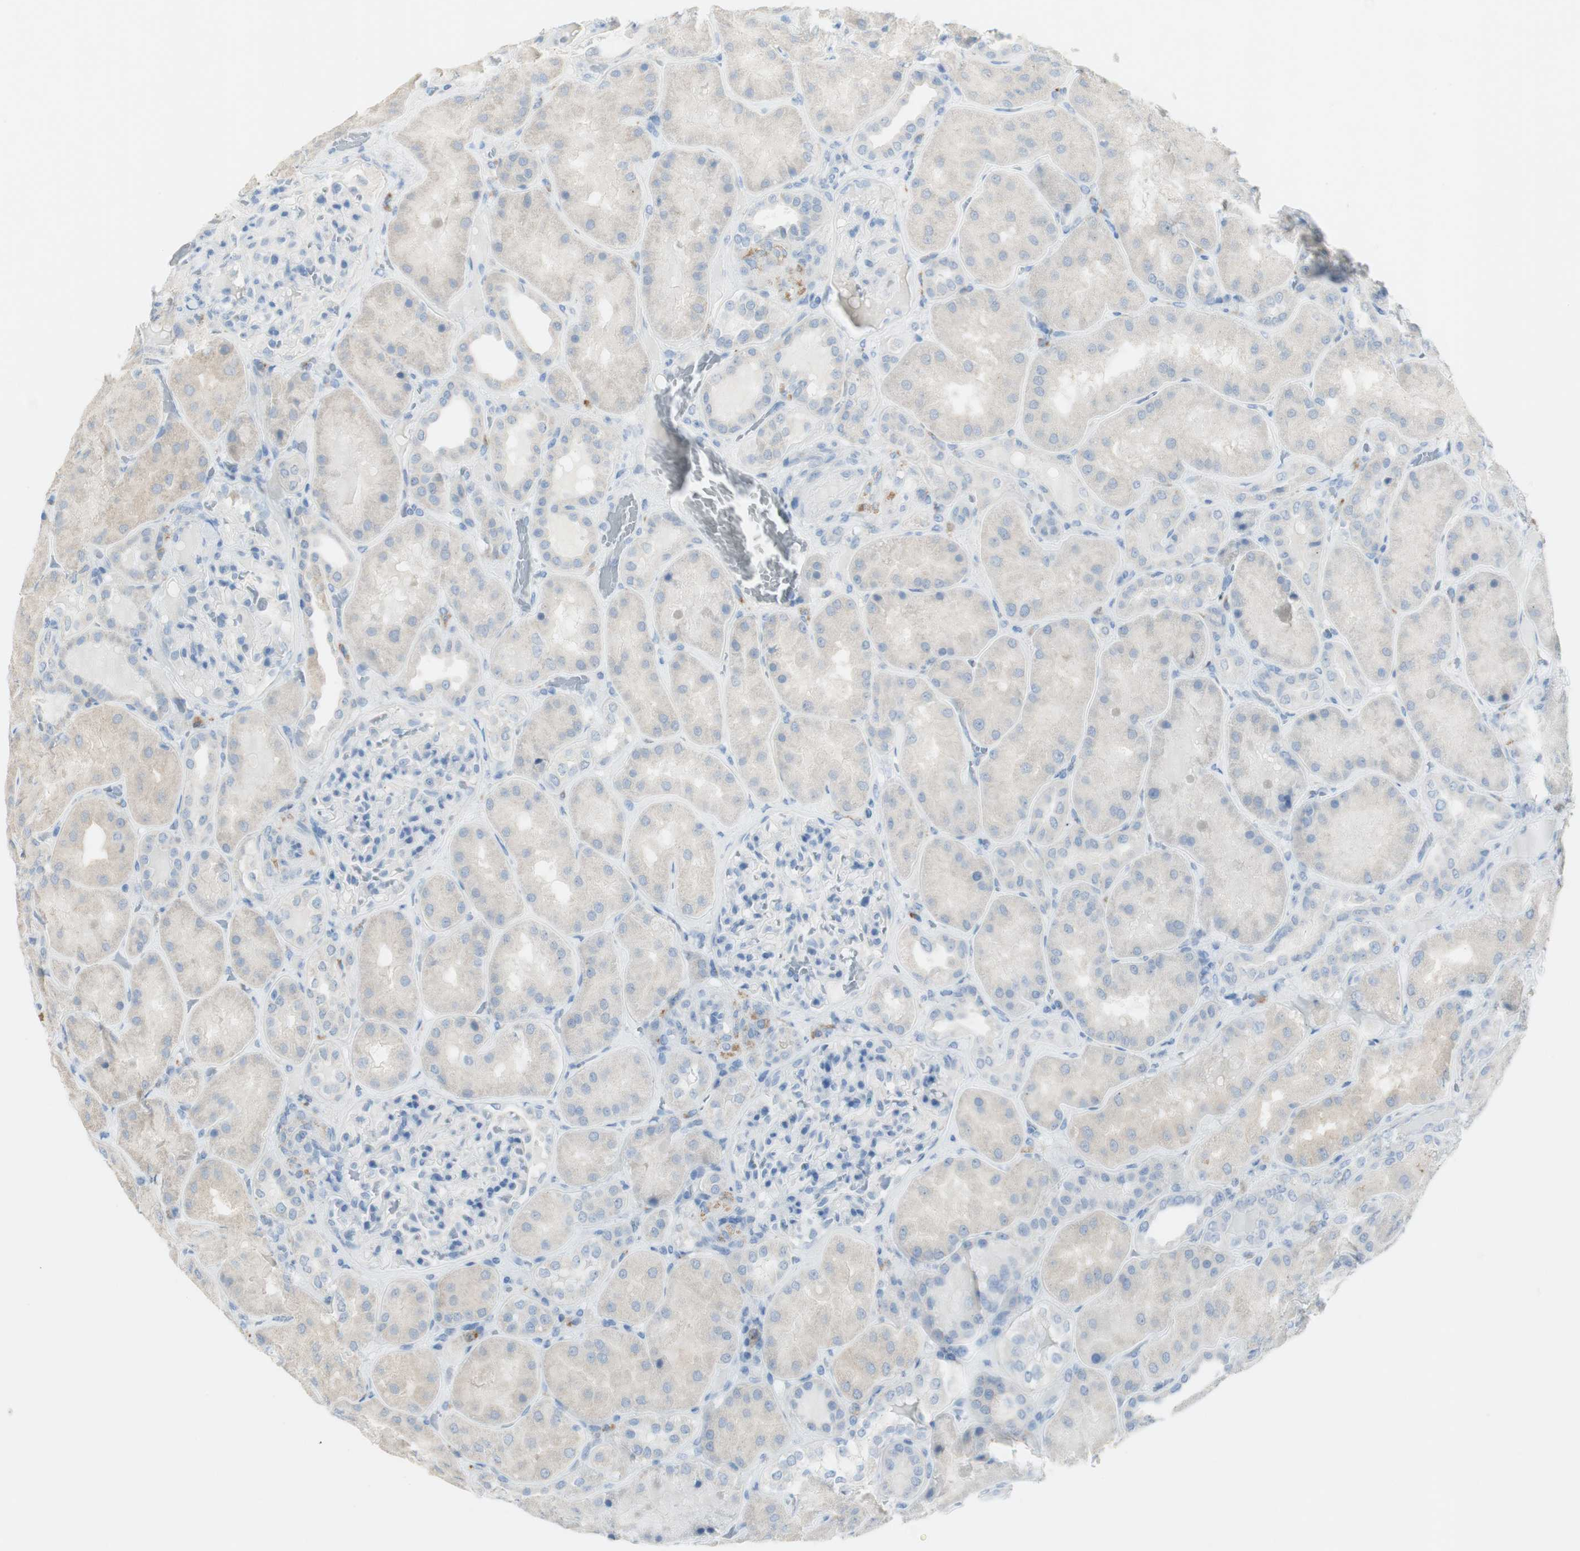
{"staining": {"intensity": "negative", "quantity": "none", "location": "none"}, "tissue": "kidney", "cell_type": "Cells in glomeruli", "image_type": "normal", "snomed": [{"axis": "morphology", "description": "Normal tissue, NOS"}, {"axis": "topography", "description": "Kidney"}], "caption": "DAB immunohistochemical staining of unremarkable kidney demonstrates no significant positivity in cells in glomeruli.", "gene": "ART3", "patient": {"sex": "female", "age": 56}}